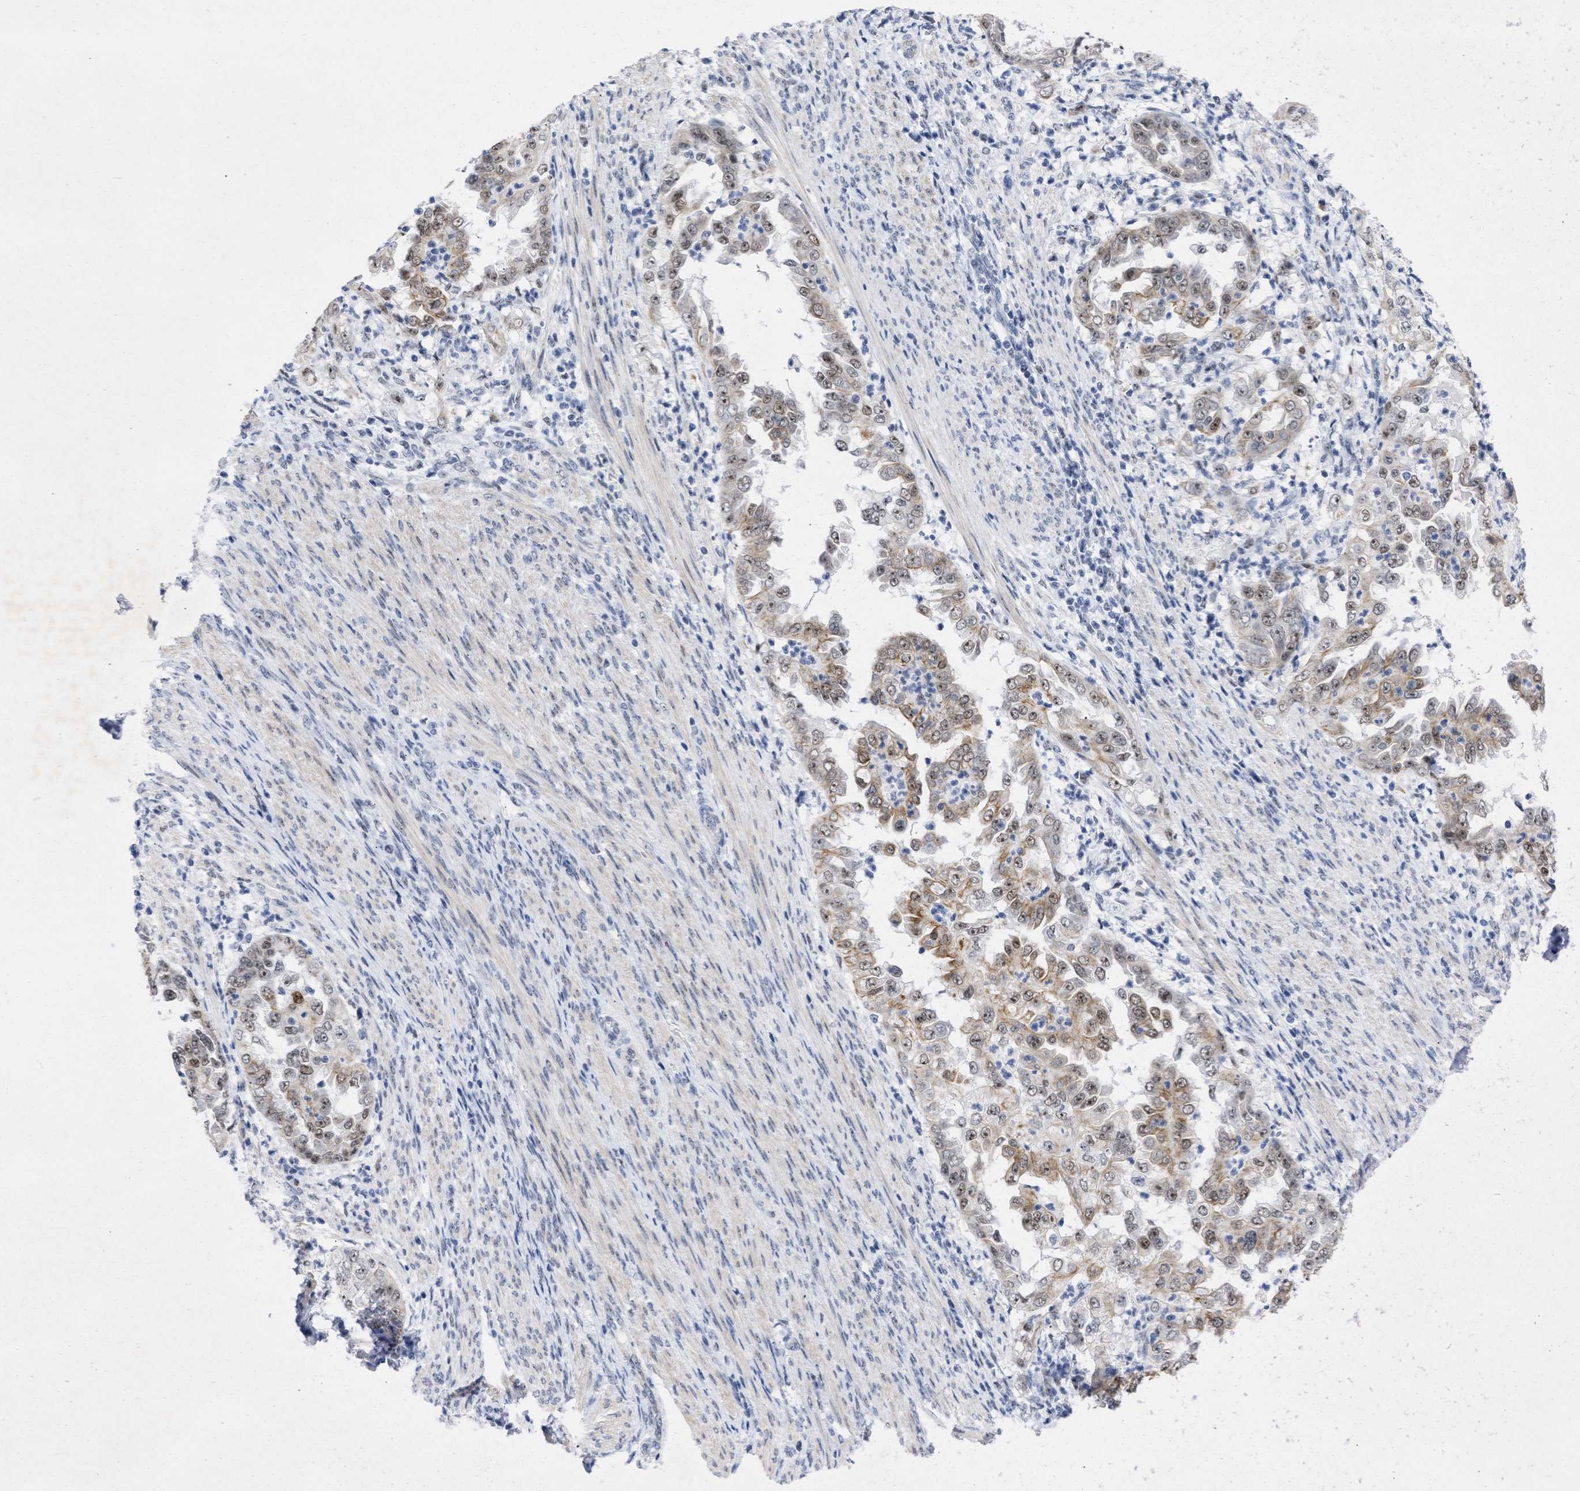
{"staining": {"intensity": "moderate", "quantity": ">75%", "location": "cytoplasmic/membranous,nuclear"}, "tissue": "endometrial cancer", "cell_type": "Tumor cells", "image_type": "cancer", "snomed": [{"axis": "morphology", "description": "Adenocarcinoma, NOS"}, {"axis": "topography", "description": "Endometrium"}], "caption": "DAB (3,3'-diaminobenzidine) immunohistochemical staining of endometrial cancer (adenocarcinoma) shows moderate cytoplasmic/membranous and nuclear protein positivity in approximately >75% of tumor cells.", "gene": "DDX41", "patient": {"sex": "female", "age": 85}}